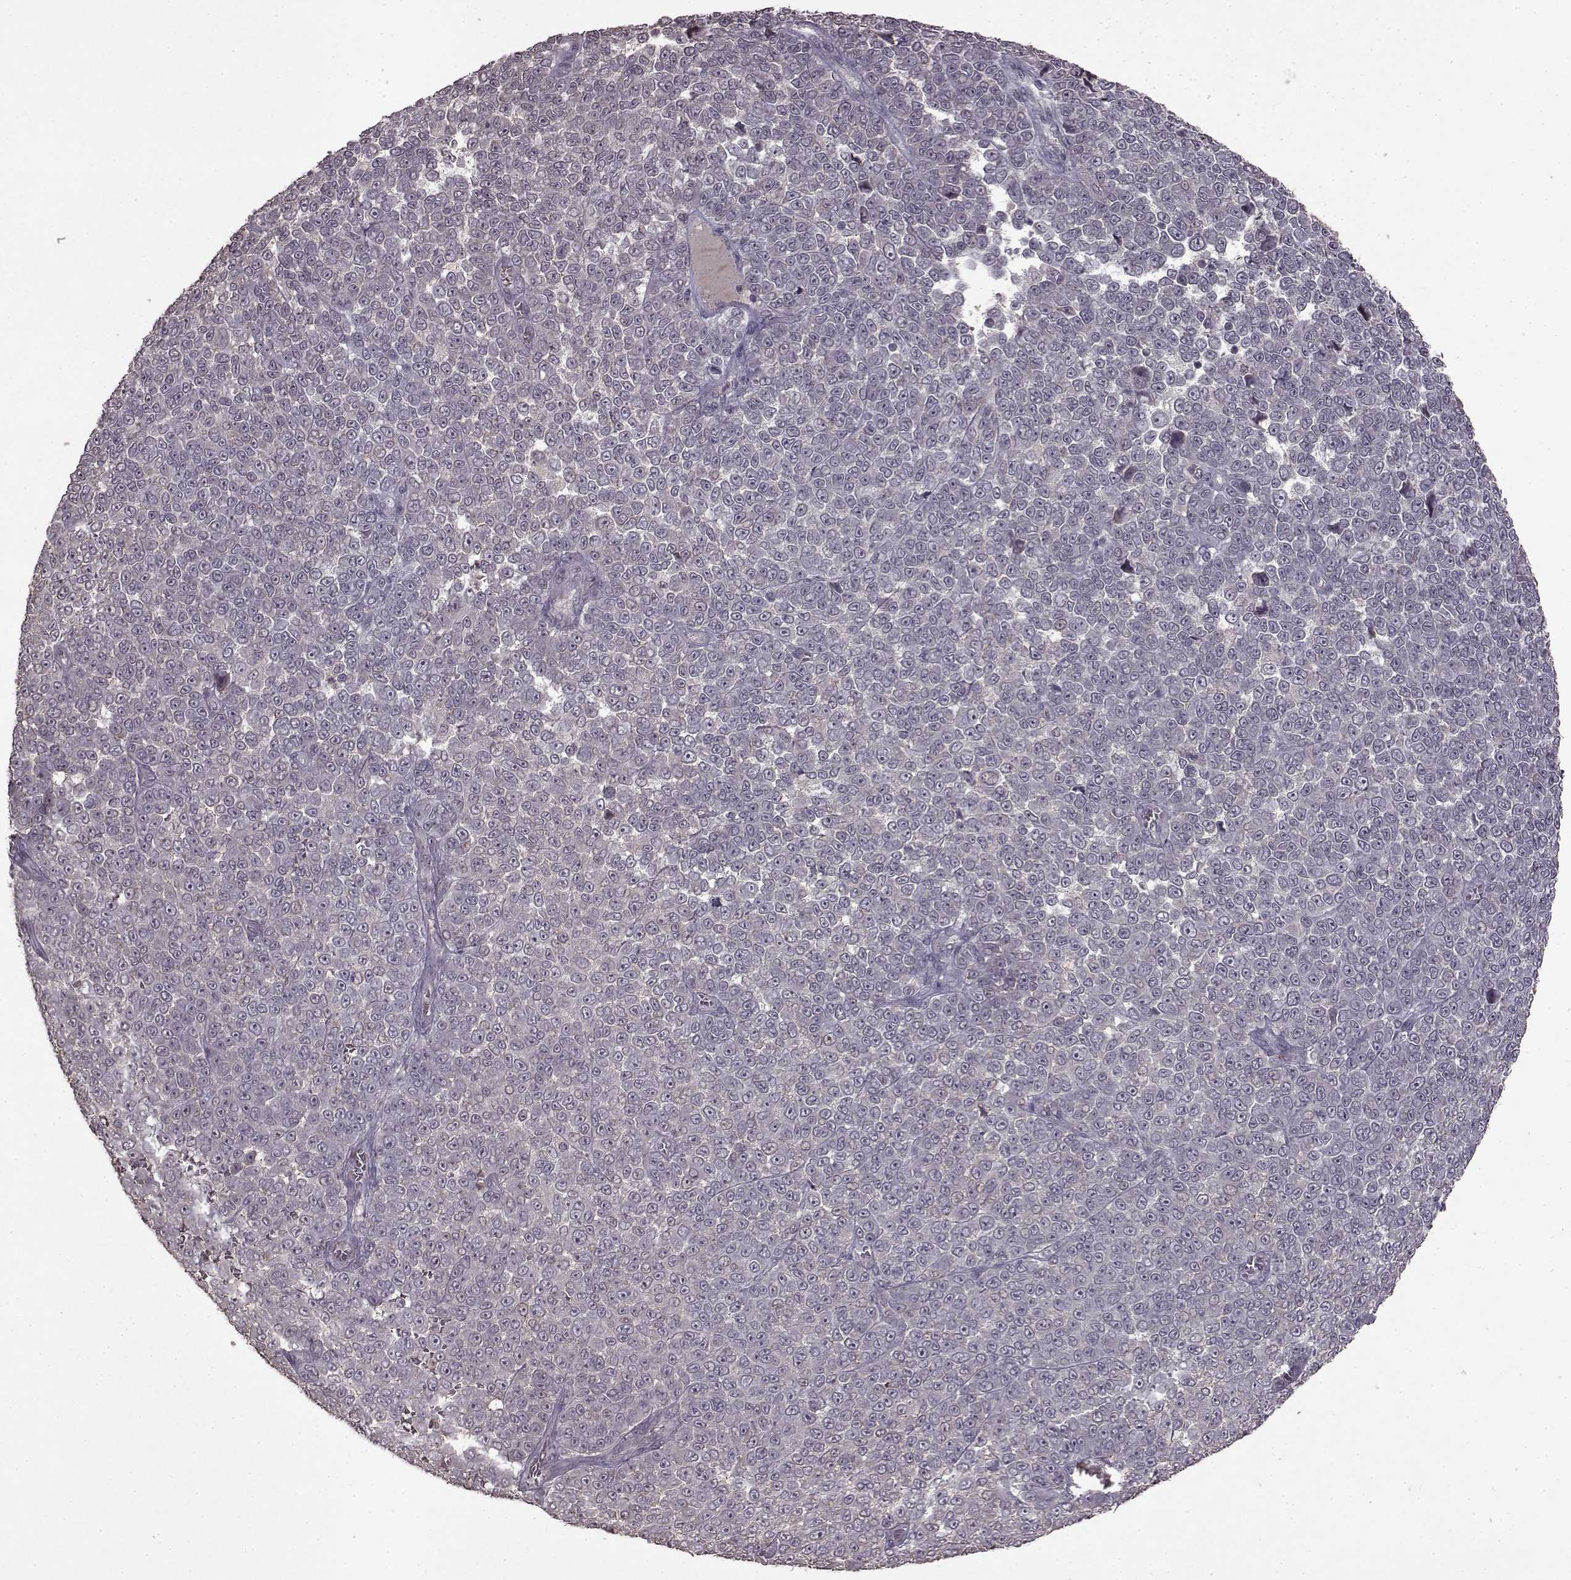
{"staining": {"intensity": "negative", "quantity": "none", "location": "none"}, "tissue": "melanoma", "cell_type": "Tumor cells", "image_type": "cancer", "snomed": [{"axis": "morphology", "description": "Malignant melanoma, NOS"}, {"axis": "topography", "description": "Skin"}], "caption": "Melanoma stained for a protein using immunohistochemistry (IHC) shows no staining tumor cells.", "gene": "LHB", "patient": {"sex": "female", "age": 95}}